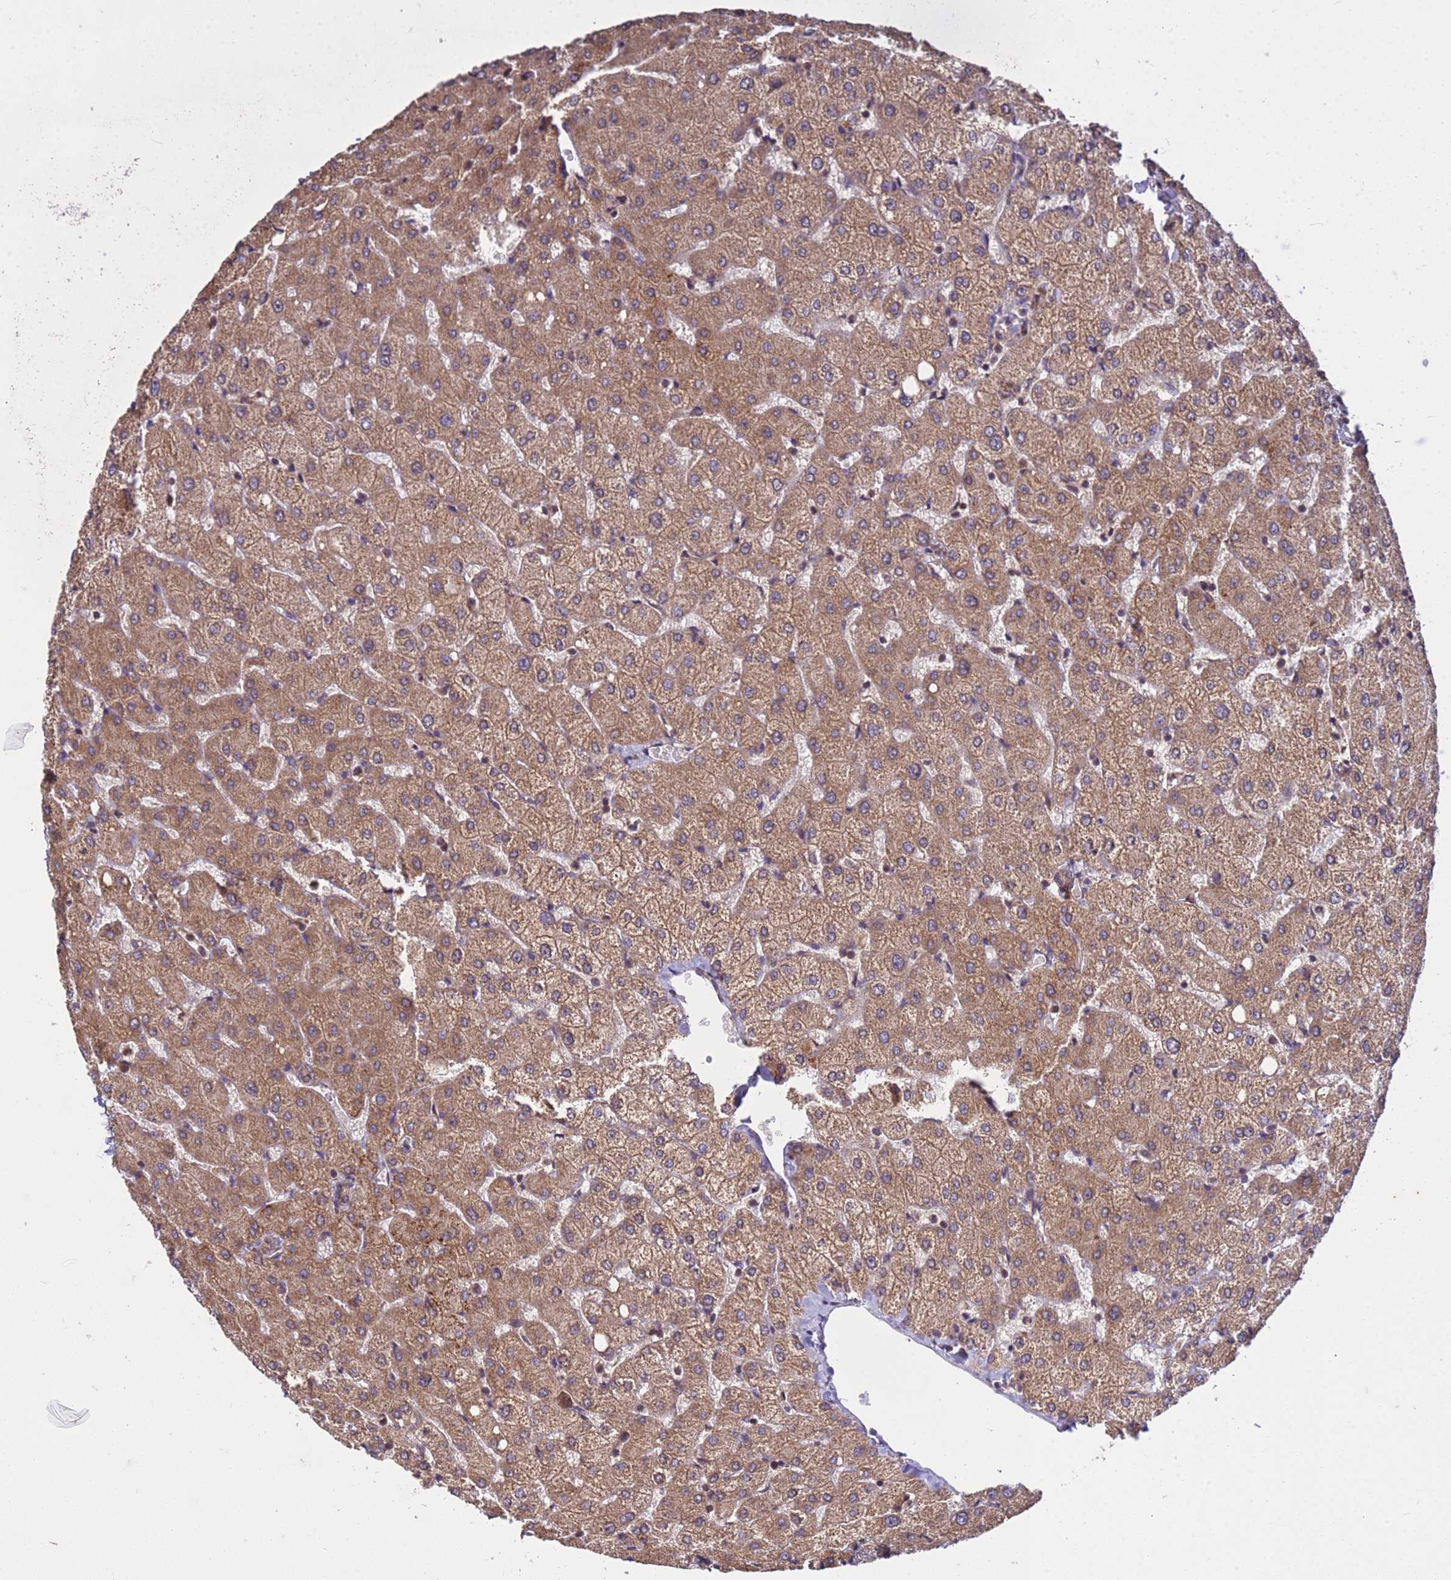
{"staining": {"intensity": "weak", "quantity": ">75%", "location": "cytoplasmic/membranous"}, "tissue": "liver", "cell_type": "Cholangiocytes", "image_type": "normal", "snomed": [{"axis": "morphology", "description": "Normal tissue, NOS"}, {"axis": "topography", "description": "Liver"}], "caption": "Weak cytoplasmic/membranous staining is seen in about >75% of cholangiocytes in unremarkable liver.", "gene": "P2RX7", "patient": {"sex": "female", "age": 54}}